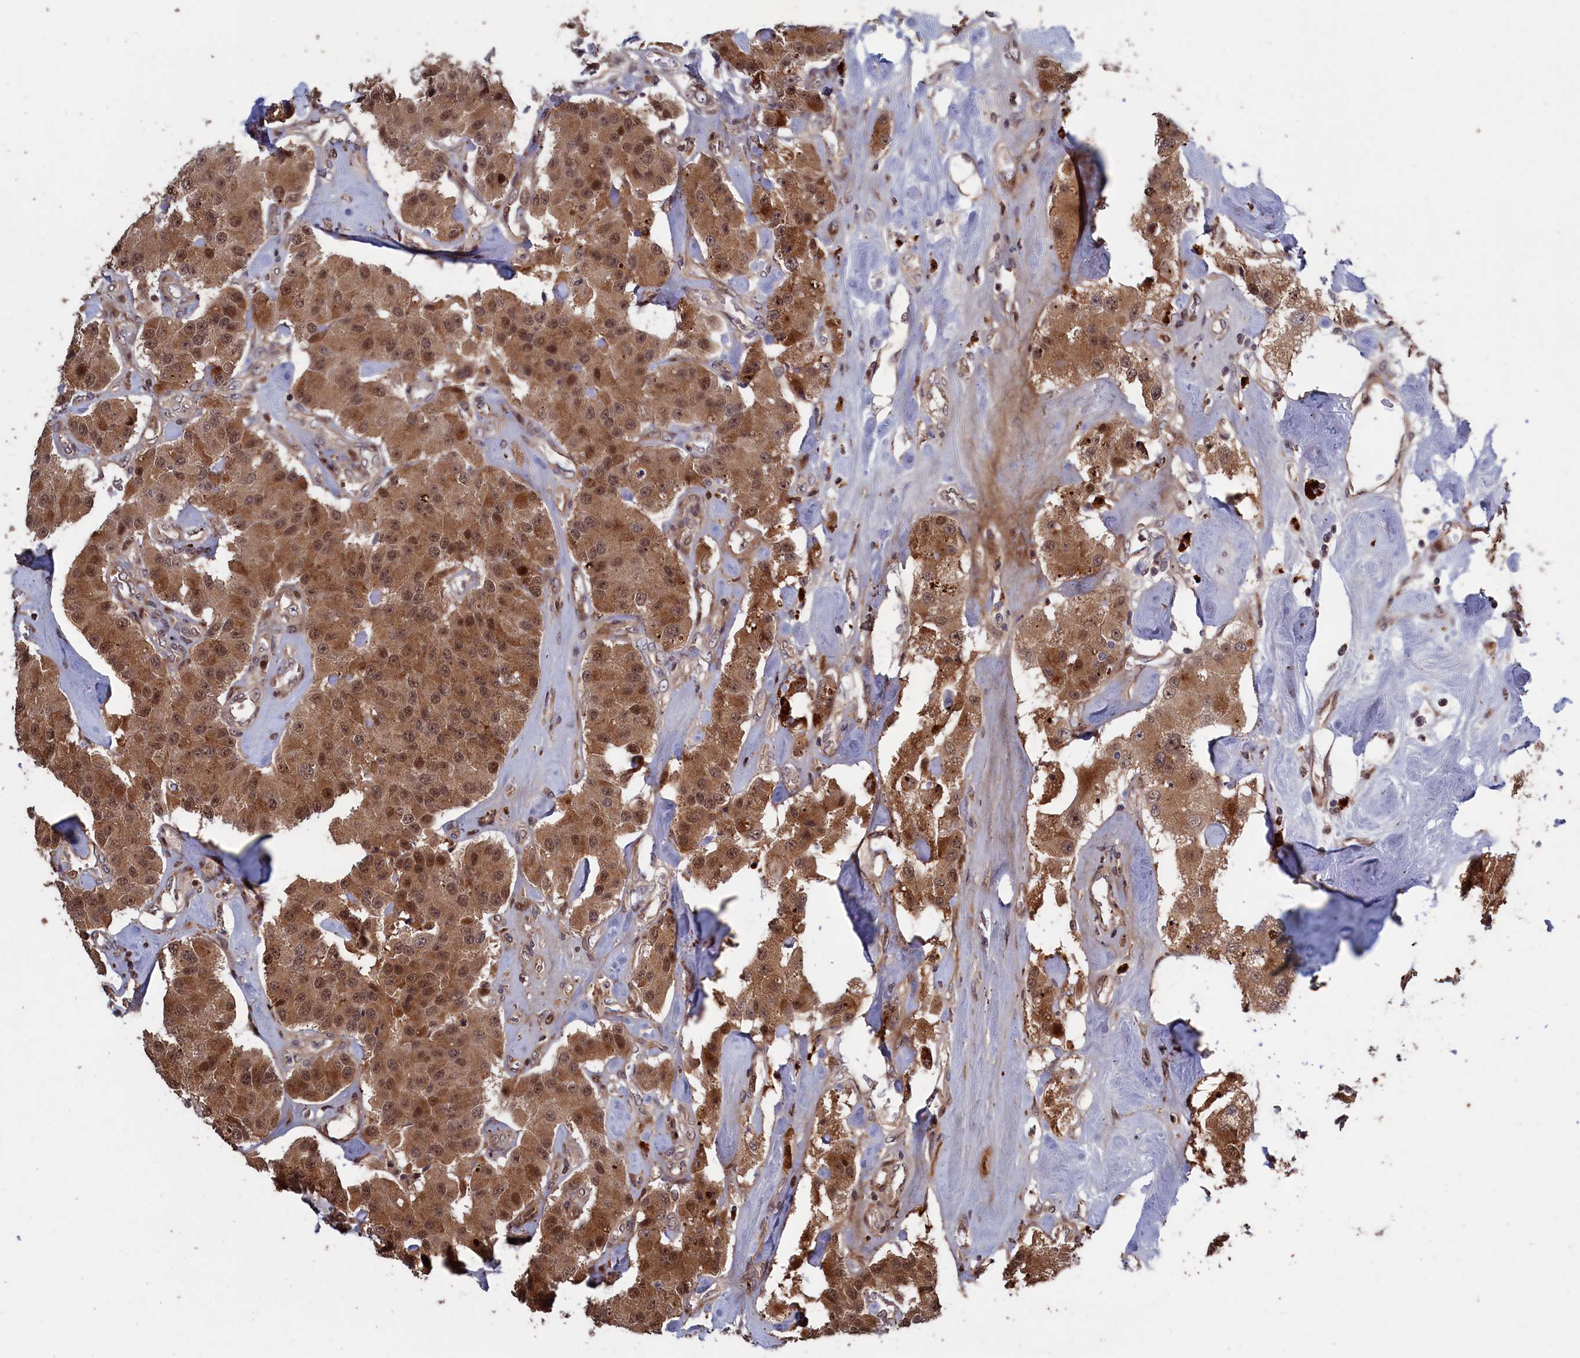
{"staining": {"intensity": "moderate", "quantity": ">75%", "location": "cytoplasmic/membranous,nuclear"}, "tissue": "carcinoid", "cell_type": "Tumor cells", "image_type": "cancer", "snomed": [{"axis": "morphology", "description": "Carcinoid, malignant, NOS"}, {"axis": "topography", "description": "Pancreas"}], "caption": "This is a micrograph of IHC staining of carcinoid (malignant), which shows moderate expression in the cytoplasmic/membranous and nuclear of tumor cells.", "gene": "LSG1", "patient": {"sex": "male", "age": 41}}